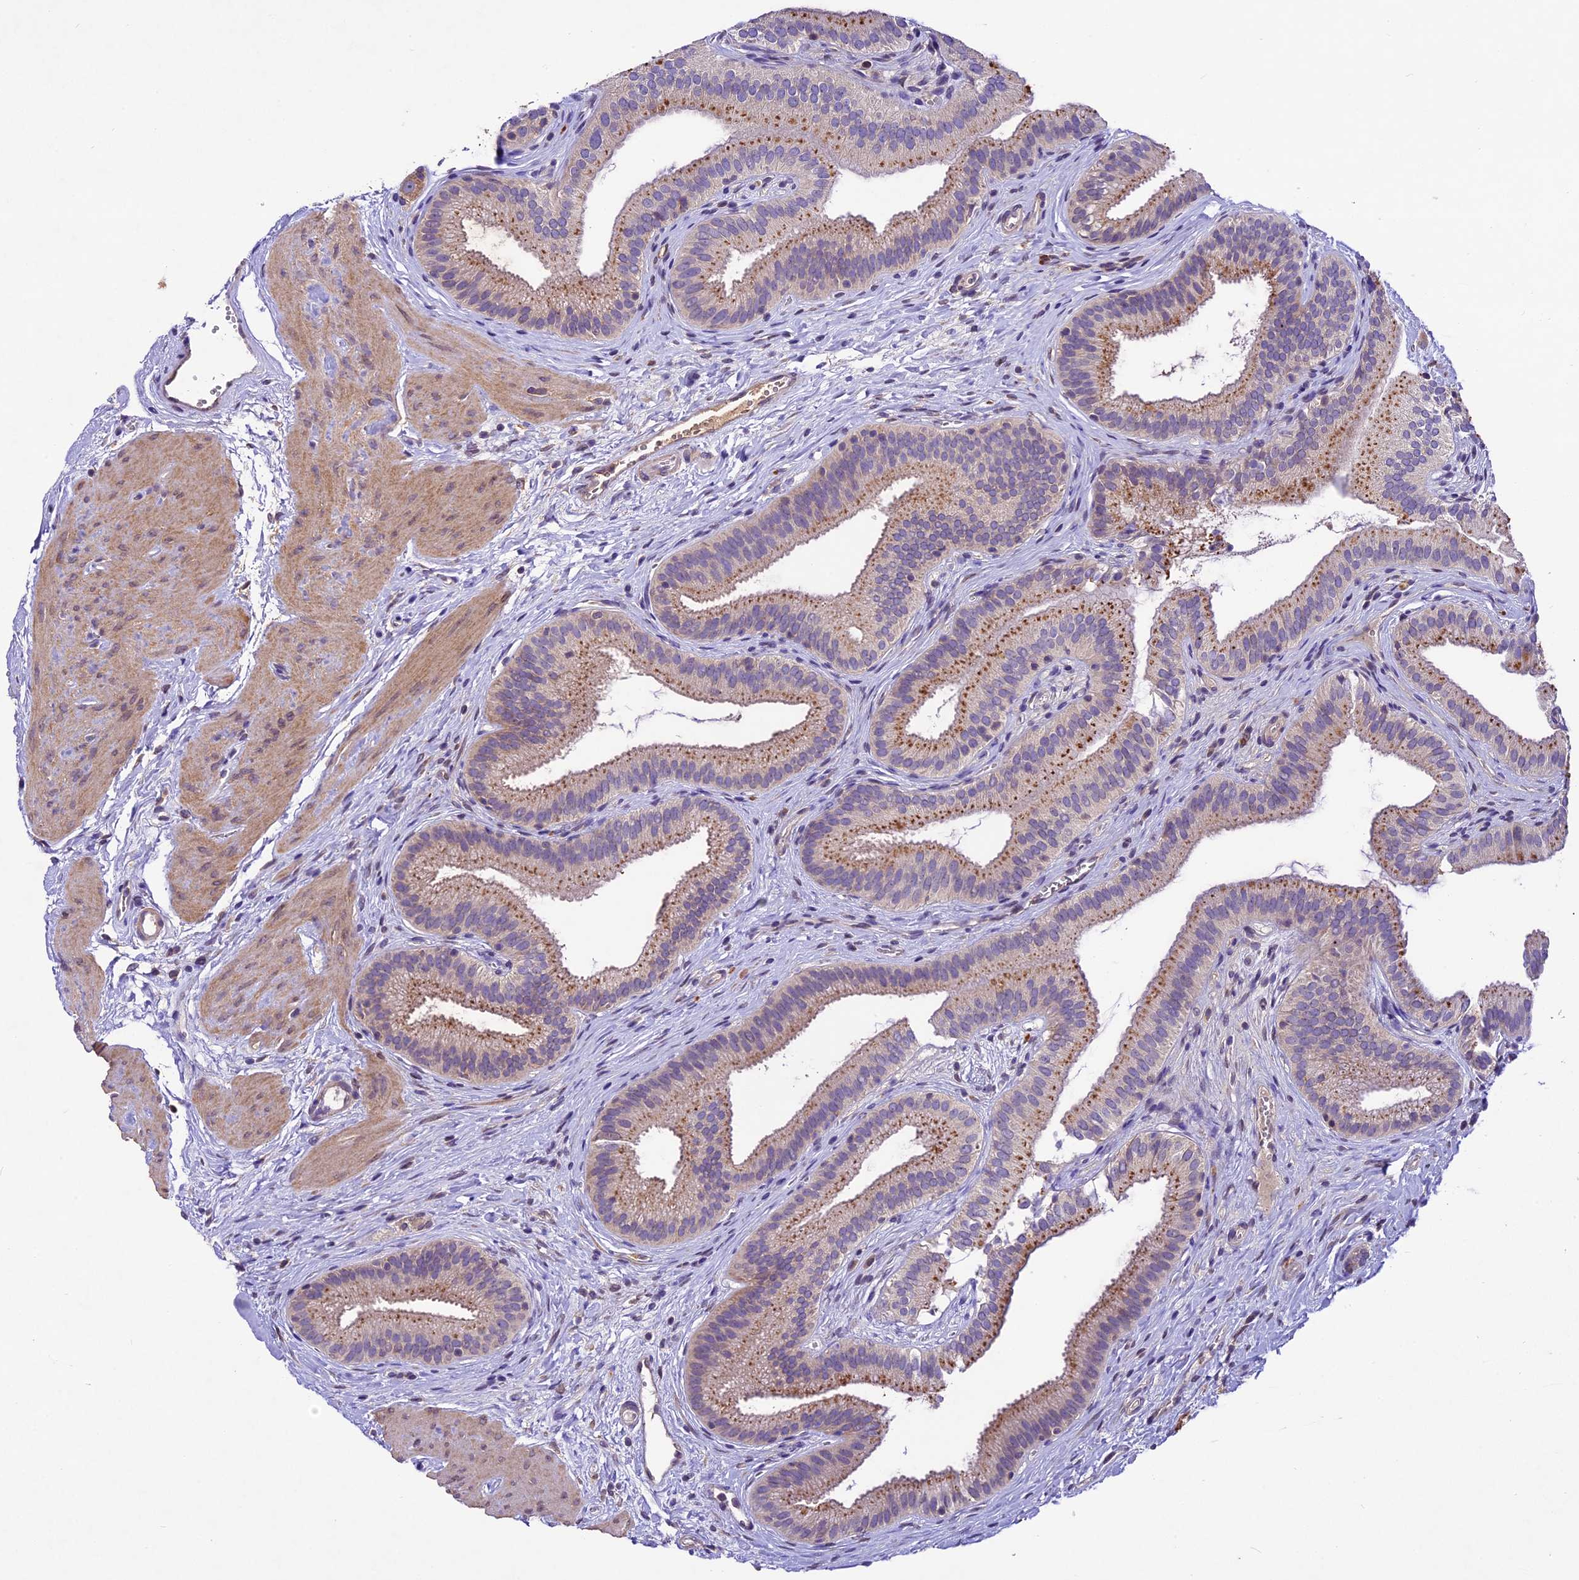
{"staining": {"intensity": "moderate", "quantity": ">75%", "location": "cytoplasmic/membranous"}, "tissue": "gallbladder", "cell_type": "Glandular cells", "image_type": "normal", "snomed": [{"axis": "morphology", "description": "Normal tissue, NOS"}, {"axis": "topography", "description": "Gallbladder"}], "caption": "Glandular cells reveal moderate cytoplasmic/membranous expression in about >75% of cells in unremarkable gallbladder. (DAB IHC with brightfield microscopy, high magnification).", "gene": "CILP2", "patient": {"sex": "female", "age": 54}}